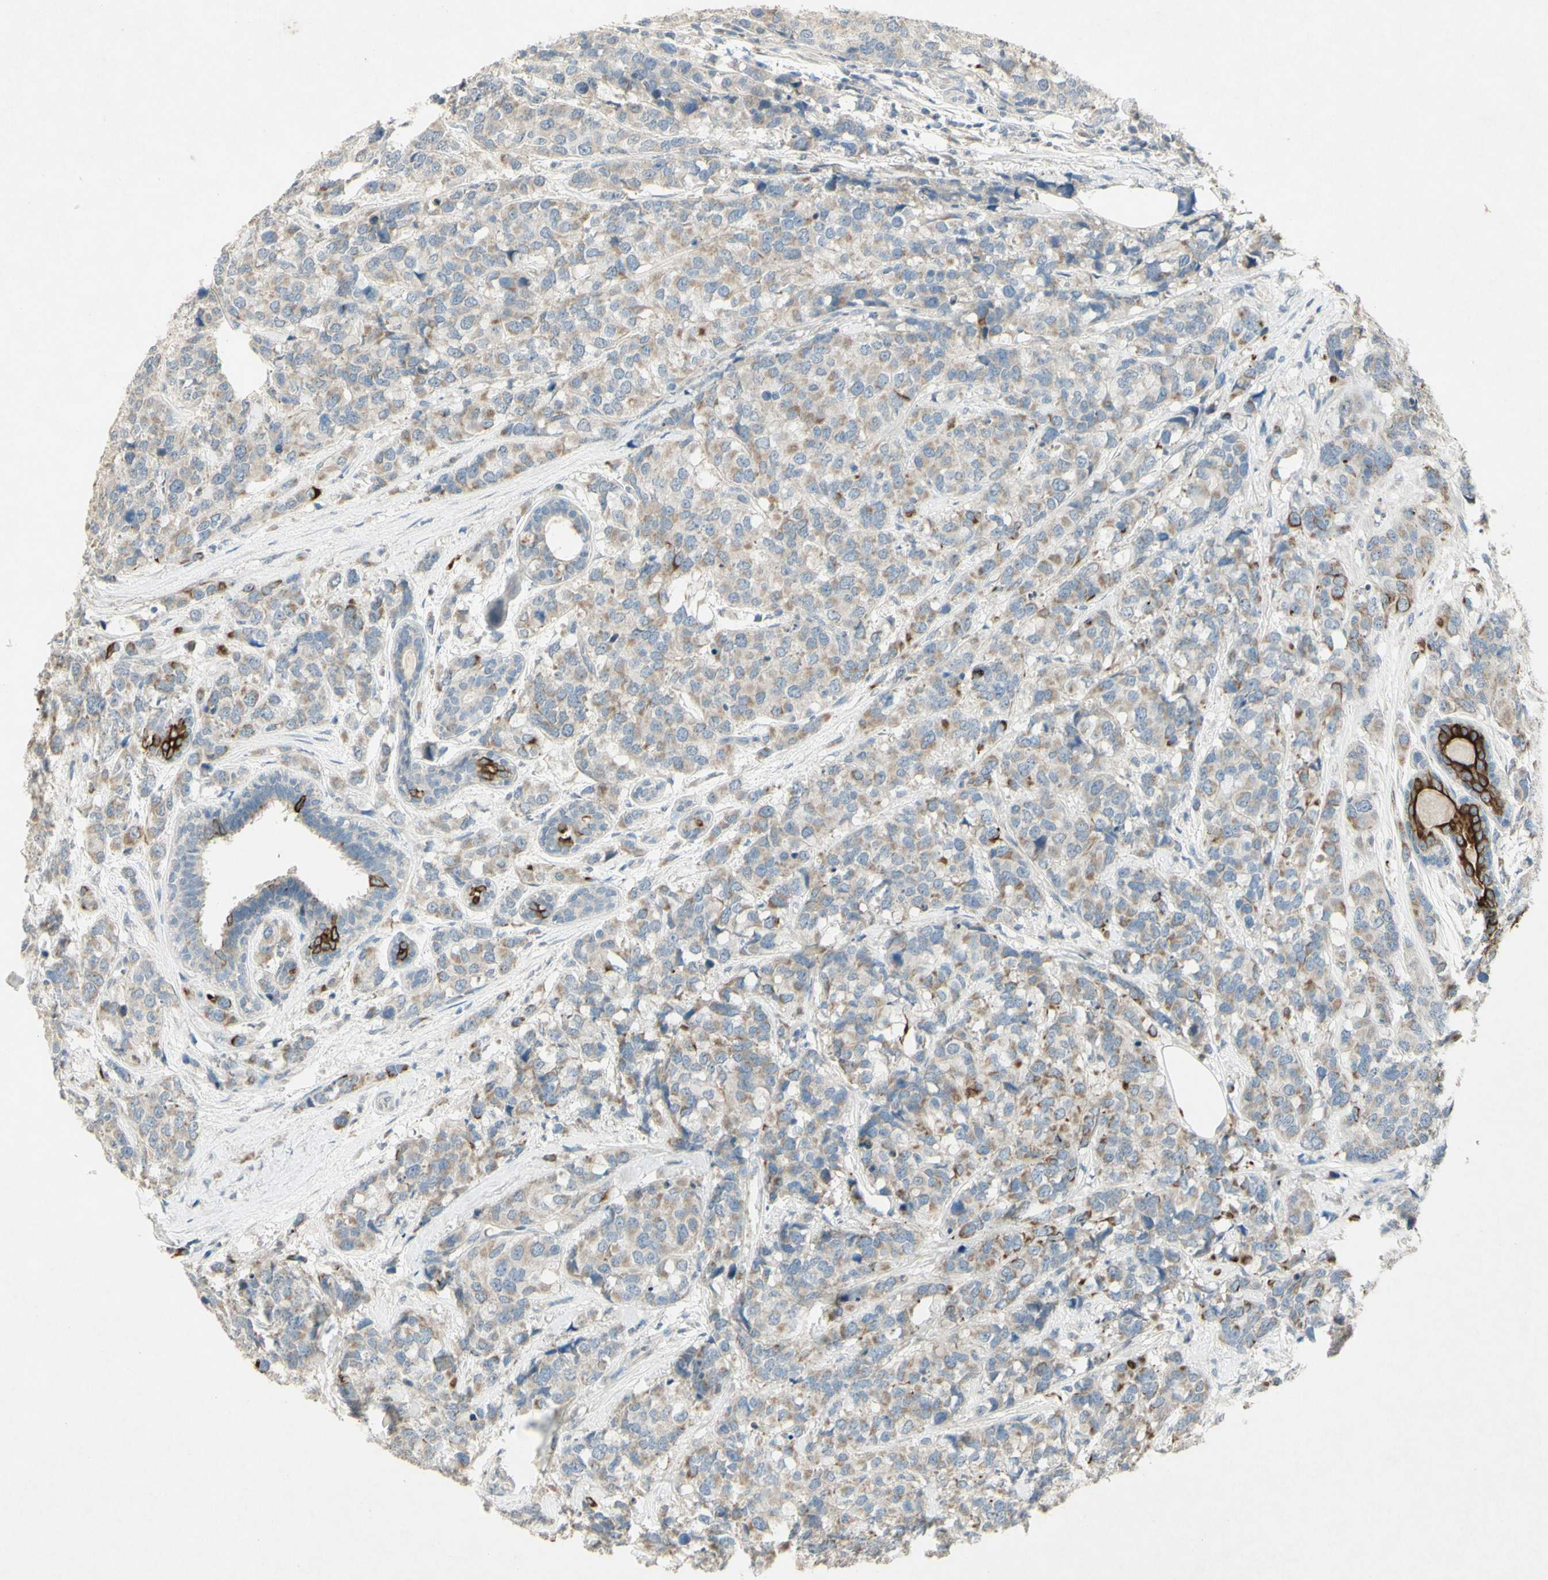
{"staining": {"intensity": "weak", "quantity": ">75%", "location": "cytoplasmic/membranous"}, "tissue": "breast cancer", "cell_type": "Tumor cells", "image_type": "cancer", "snomed": [{"axis": "morphology", "description": "Lobular carcinoma"}, {"axis": "topography", "description": "Breast"}], "caption": "Immunohistochemistry (IHC) of human breast lobular carcinoma displays low levels of weak cytoplasmic/membranous expression in approximately >75% of tumor cells.", "gene": "TIMM21", "patient": {"sex": "female", "age": 59}}